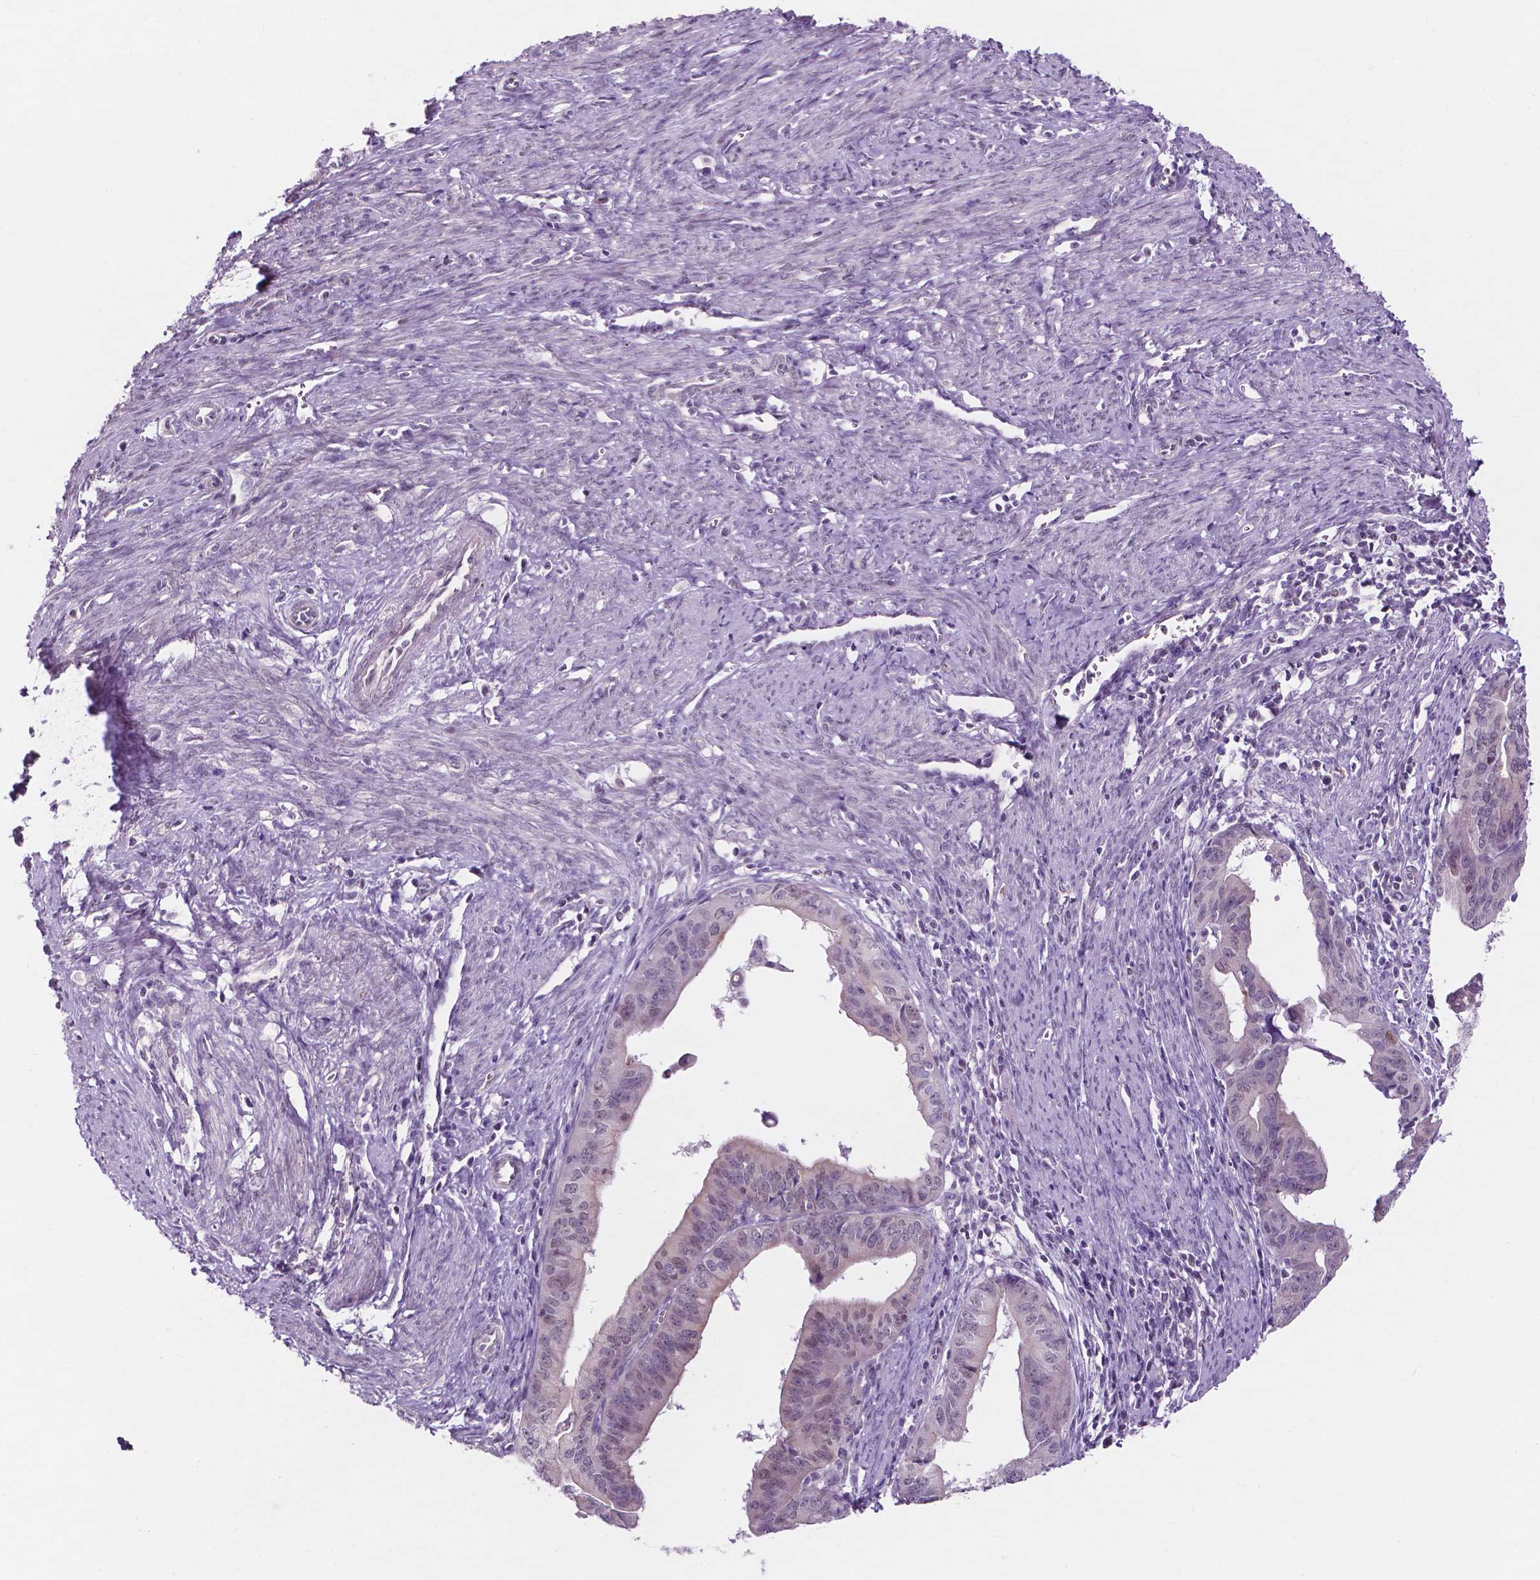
{"staining": {"intensity": "negative", "quantity": "none", "location": "none"}, "tissue": "endometrial cancer", "cell_type": "Tumor cells", "image_type": "cancer", "snomed": [{"axis": "morphology", "description": "Adenocarcinoma, NOS"}, {"axis": "topography", "description": "Endometrium"}], "caption": "DAB immunohistochemical staining of human endometrial cancer (adenocarcinoma) reveals no significant positivity in tumor cells.", "gene": "FAM50B", "patient": {"sex": "female", "age": 65}}